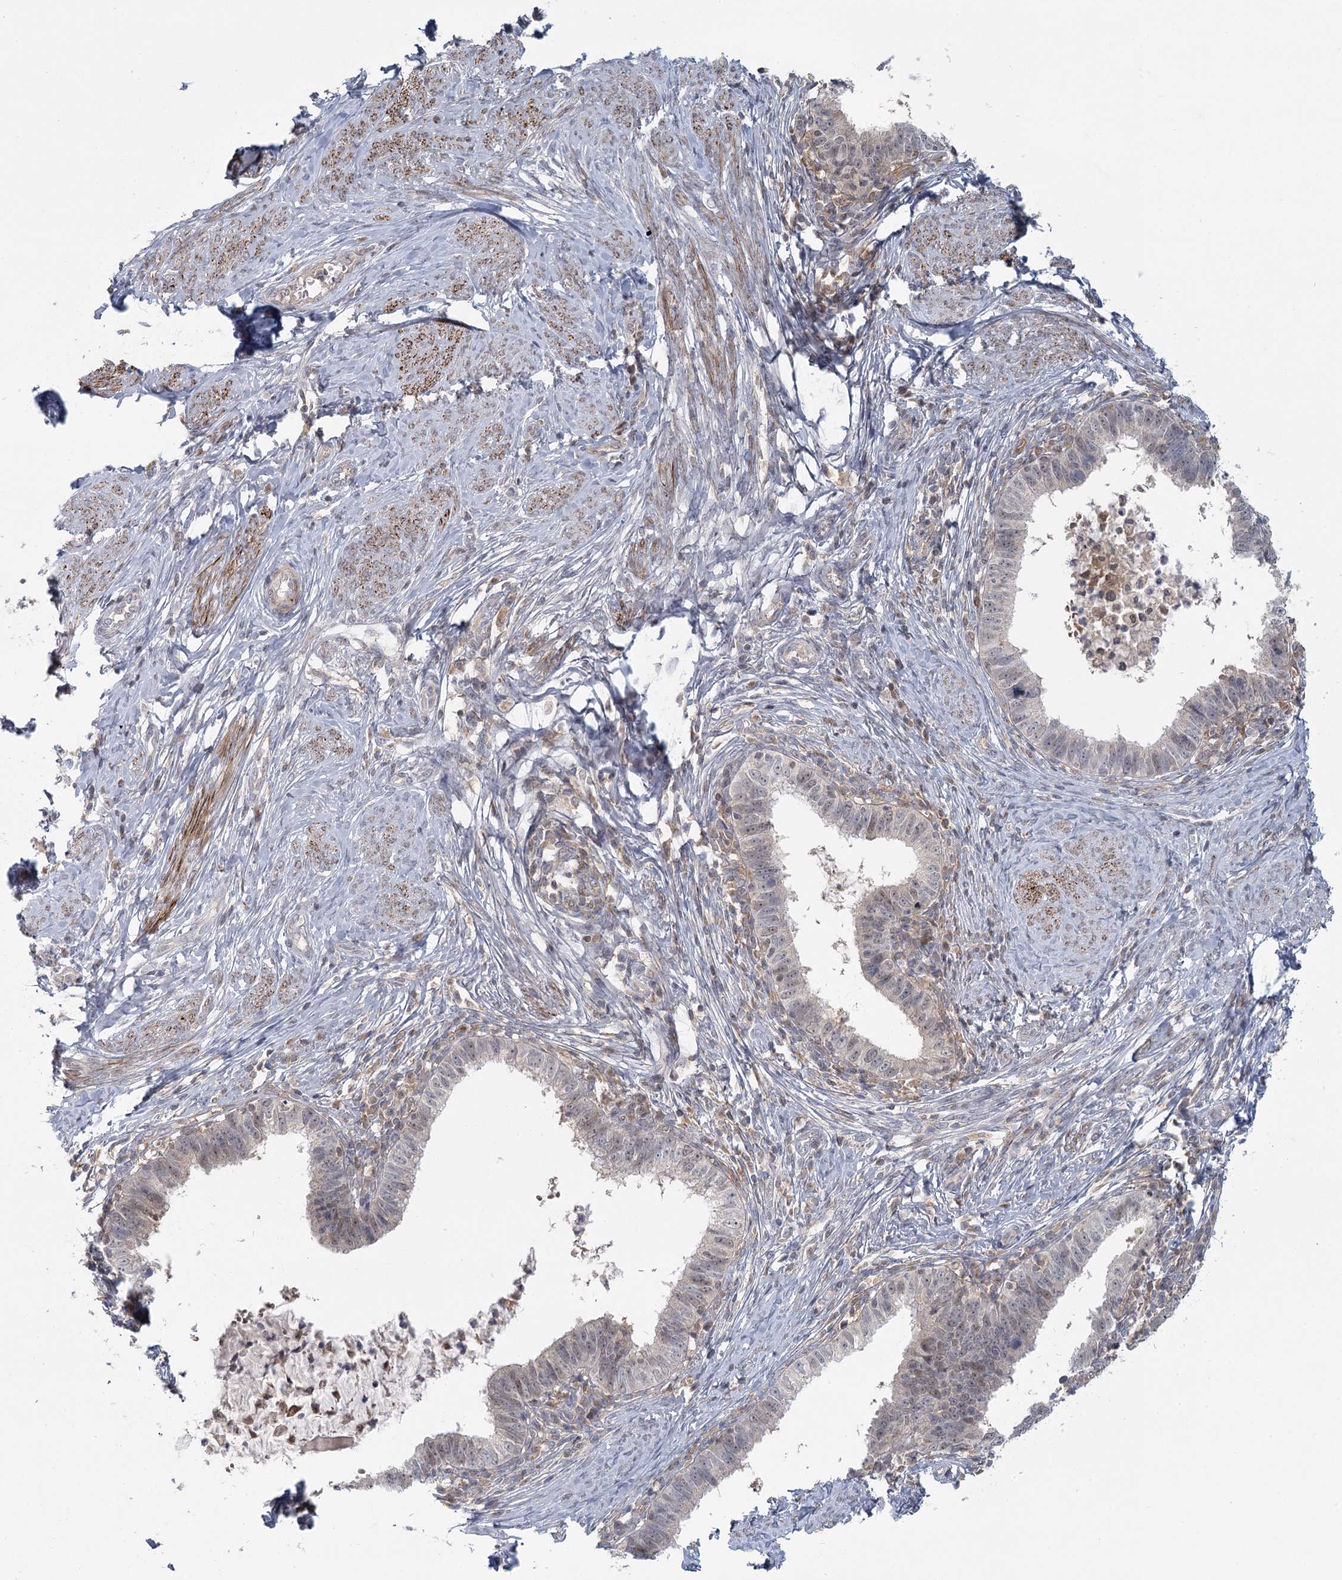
{"staining": {"intensity": "weak", "quantity": "25%-75%", "location": "cytoplasmic/membranous,nuclear"}, "tissue": "cervical cancer", "cell_type": "Tumor cells", "image_type": "cancer", "snomed": [{"axis": "morphology", "description": "Adenocarcinoma, NOS"}, {"axis": "topography", "description": "Cervix"}], "caption": "Protein analysis of cervical cancer tissue displays weak cytoplasmic/membranous and nuclear expression in about 25%-75% of tumor cells. Using DAB (3,3'-diaminobenzidine) (brown) and hematoxylin (blue) stains, captured at high magnification using brightfield microscopy.", "gene": "USP11", "patient": {"sex": "female", "age": 36}}